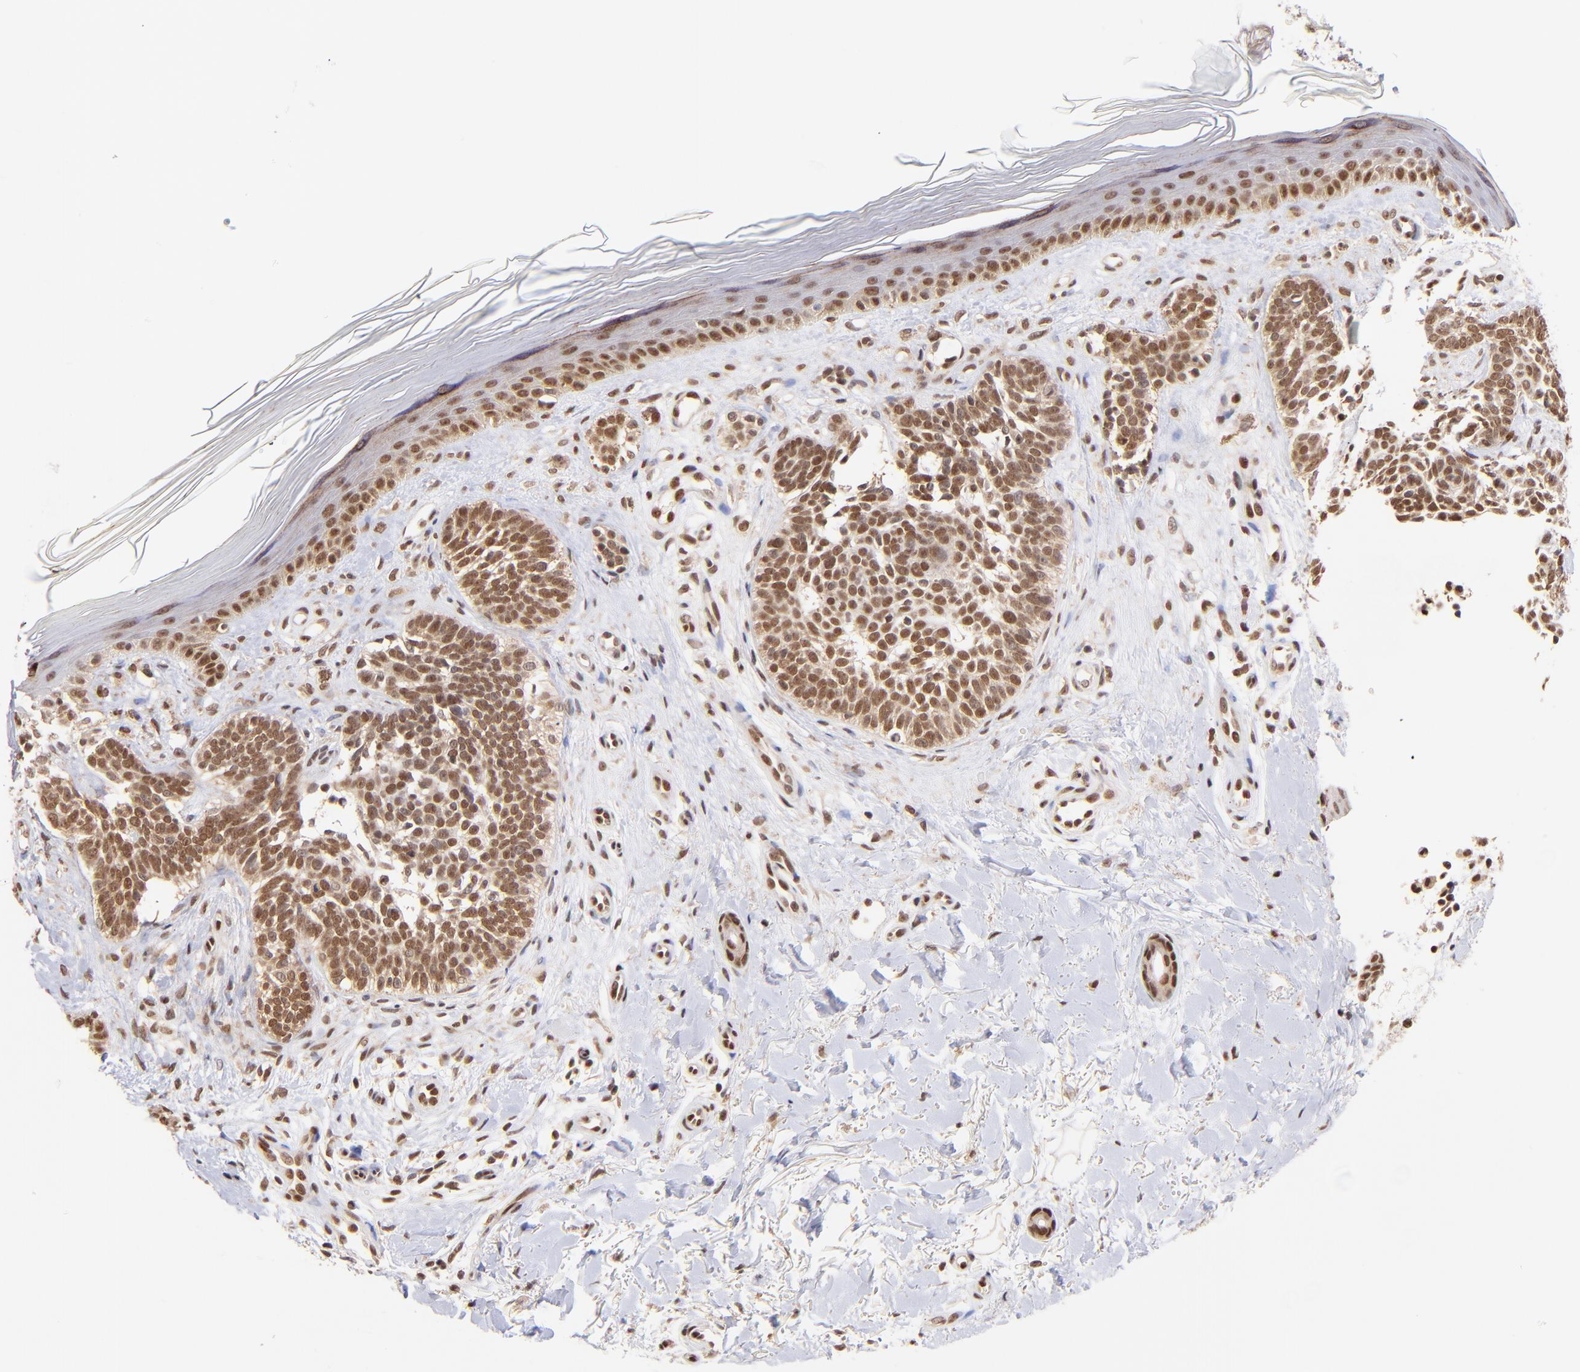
{"staining": {"intensity": "strong", "quantity": ">75%", "location": "cytoplasmic/membranous,nuclear"}, "tissue": "skin cancer", "cell_type": "Tumor cells", "image_type": "cancer", "snomed": [{"axis": "morphology", "description": "Normal tissue, NOS"}, {"axis": "morphology", "description": "Basal cell carcinoma"}, {"axis": "topography", "description": "Skin"}], "caption": "Immunohistochemistry (IHC) staining of basal cell carcinoma (skin), which reveals high levels of strong cytoplasmic/membranous and nuclear staining in approximately >75% of tumor cells indicating strong cytoplasmic/membranous and nuclear protein positivity. The staining was performed using DAB (3,3'-diaminobenzidine) (brown) for protein detection and nuclei were counterstained in hematoxylin (blue).", "gene": "WDR25", "patient": {"sex": "female", "age": 58}}